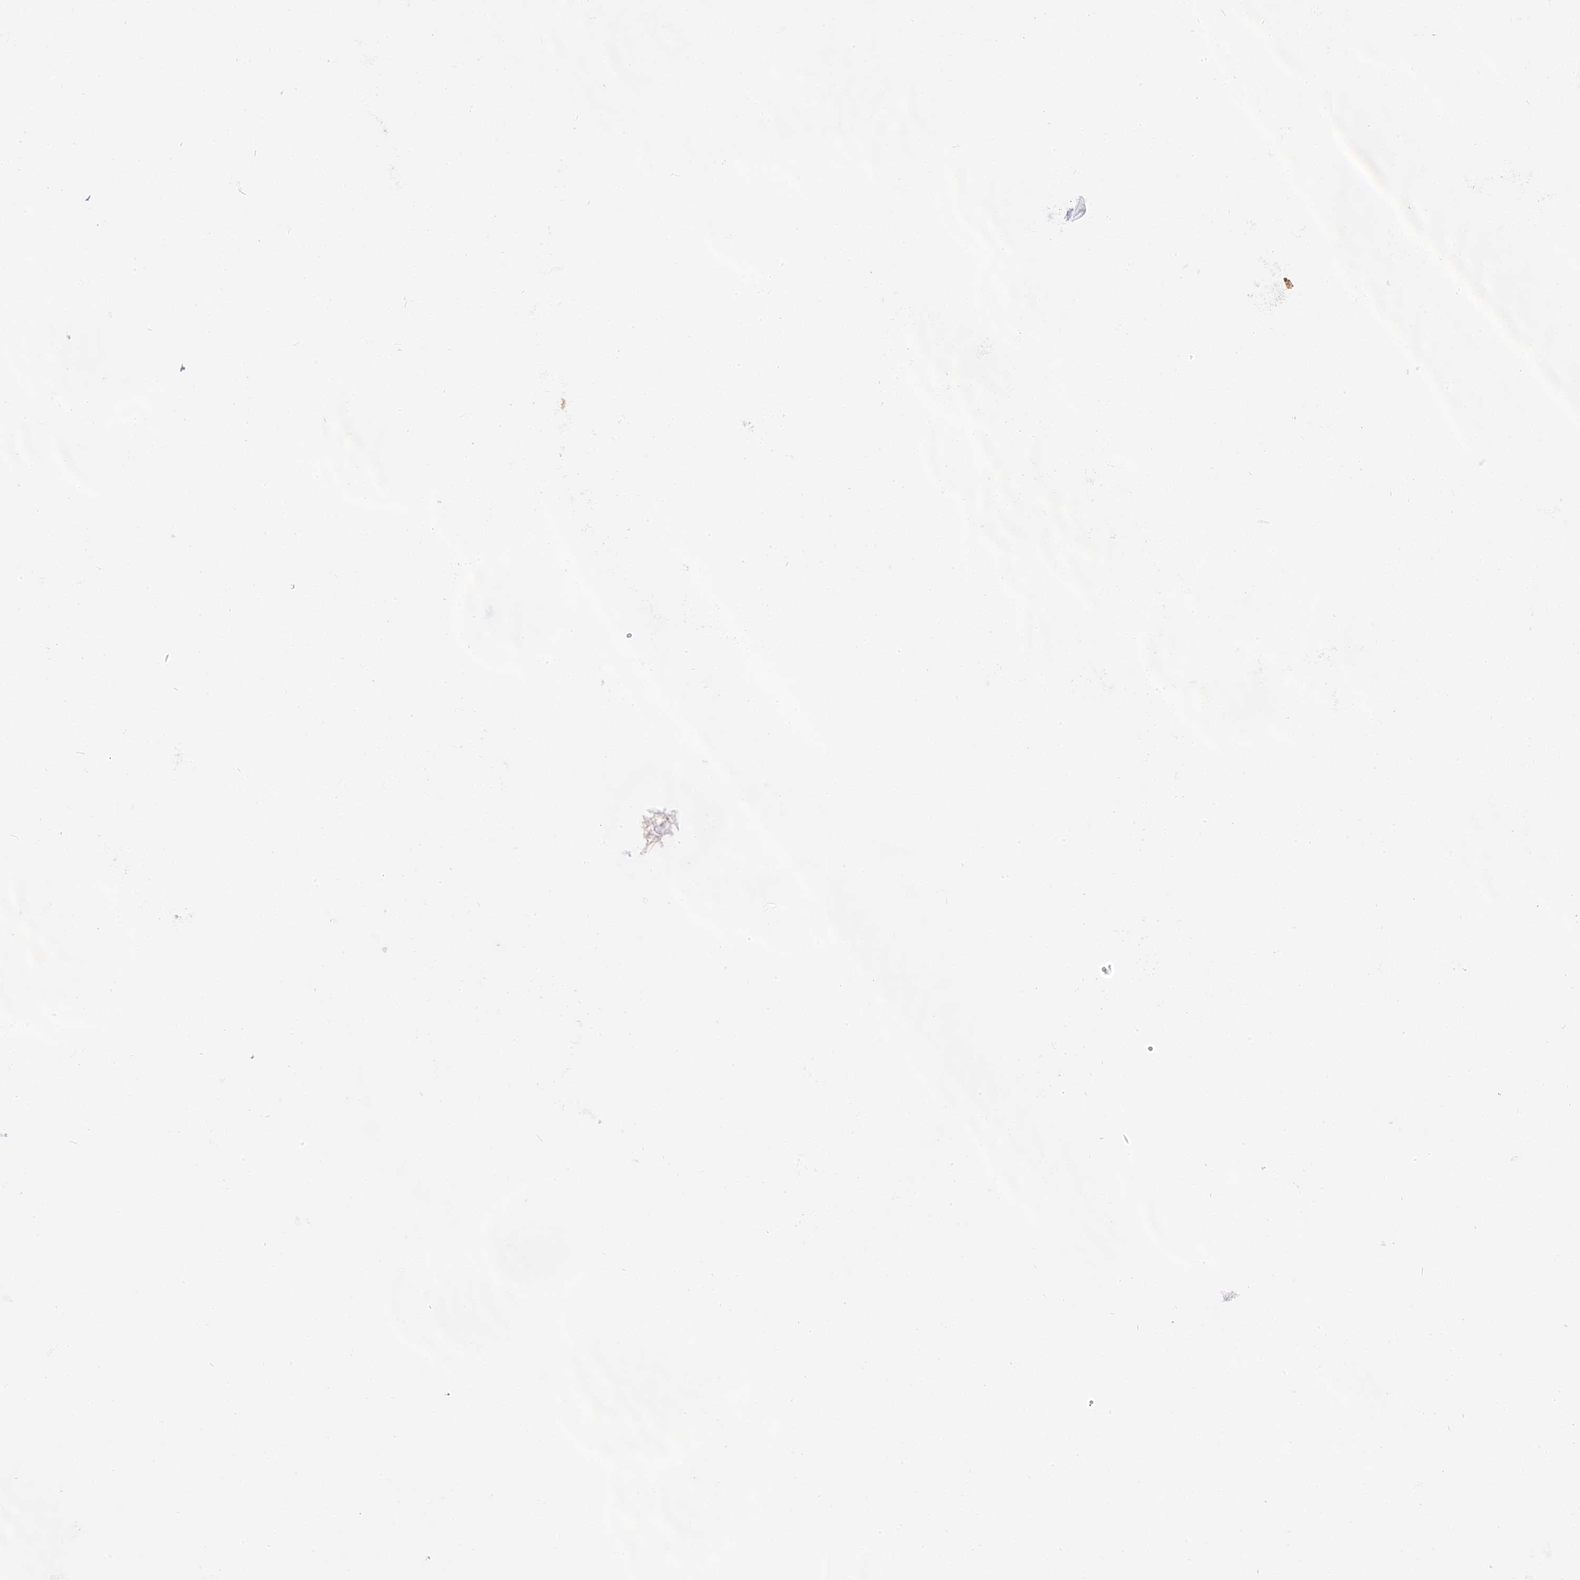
{"staining": {"intensity": "negative", "quantity": "none", "location": "none"}, "tissue": "stomach cancer", "cell_type": "Tumor cells", "image_type": "cancer", "snomed": [{"axis": "morphology", "description": "Adenocarcinoma, NOS"}, {"axis": "topography", "description": "Stomach"}], "caption": "Immunohistochemistry (IHC) micrograph of neoplastic tissue: human stomach cancer (adenocarcinoma) stained with DAB (3,3'-diaminobenzidine) demonstrates no significant protein positivity in tumor cells.", "gene": "LYPD6", "patient": {"sex": "female", "age": 65}}